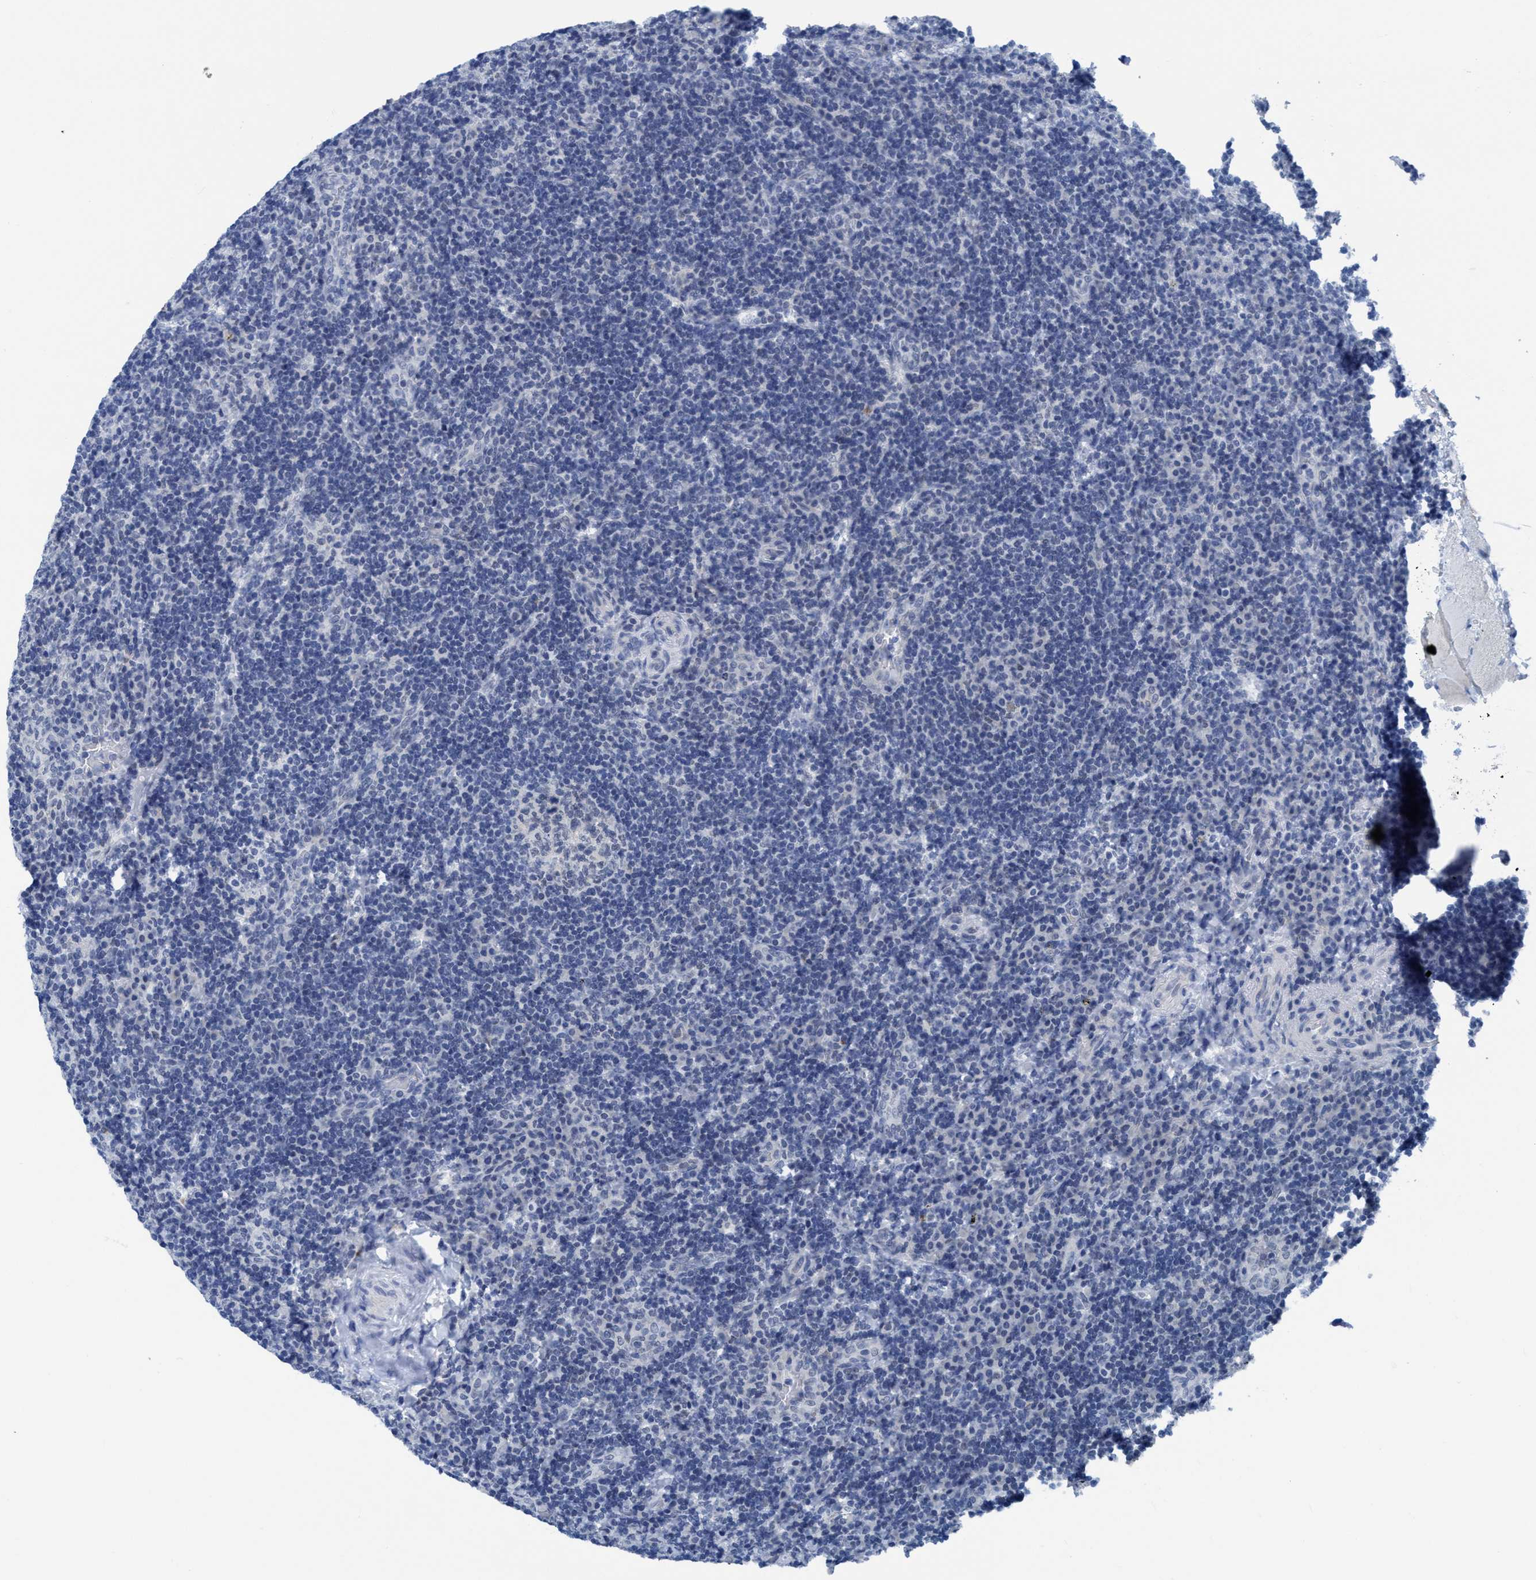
{"staining": {"intensity": "negative", "quantity": "none", "location": "none"}, "tissue": "lymphoma", "cell_type": "Tumor cells", "image_type": "cancer", "snomed": [{"axis": "morphology", "description": "Malignant lymphoma, non-Hodgkin's type, High grade"}, {"axis": "topography", "description": "Tonsil"}], "caption": "High-grade malignant lymphoma, non-Hodgkin's type was stained to show a protein in brown. There is no significant positivity in tumor cells. Nuclei are stained in blue.", "gene": "DNAI1", "patient": {"sex": "female", "age": 36}}